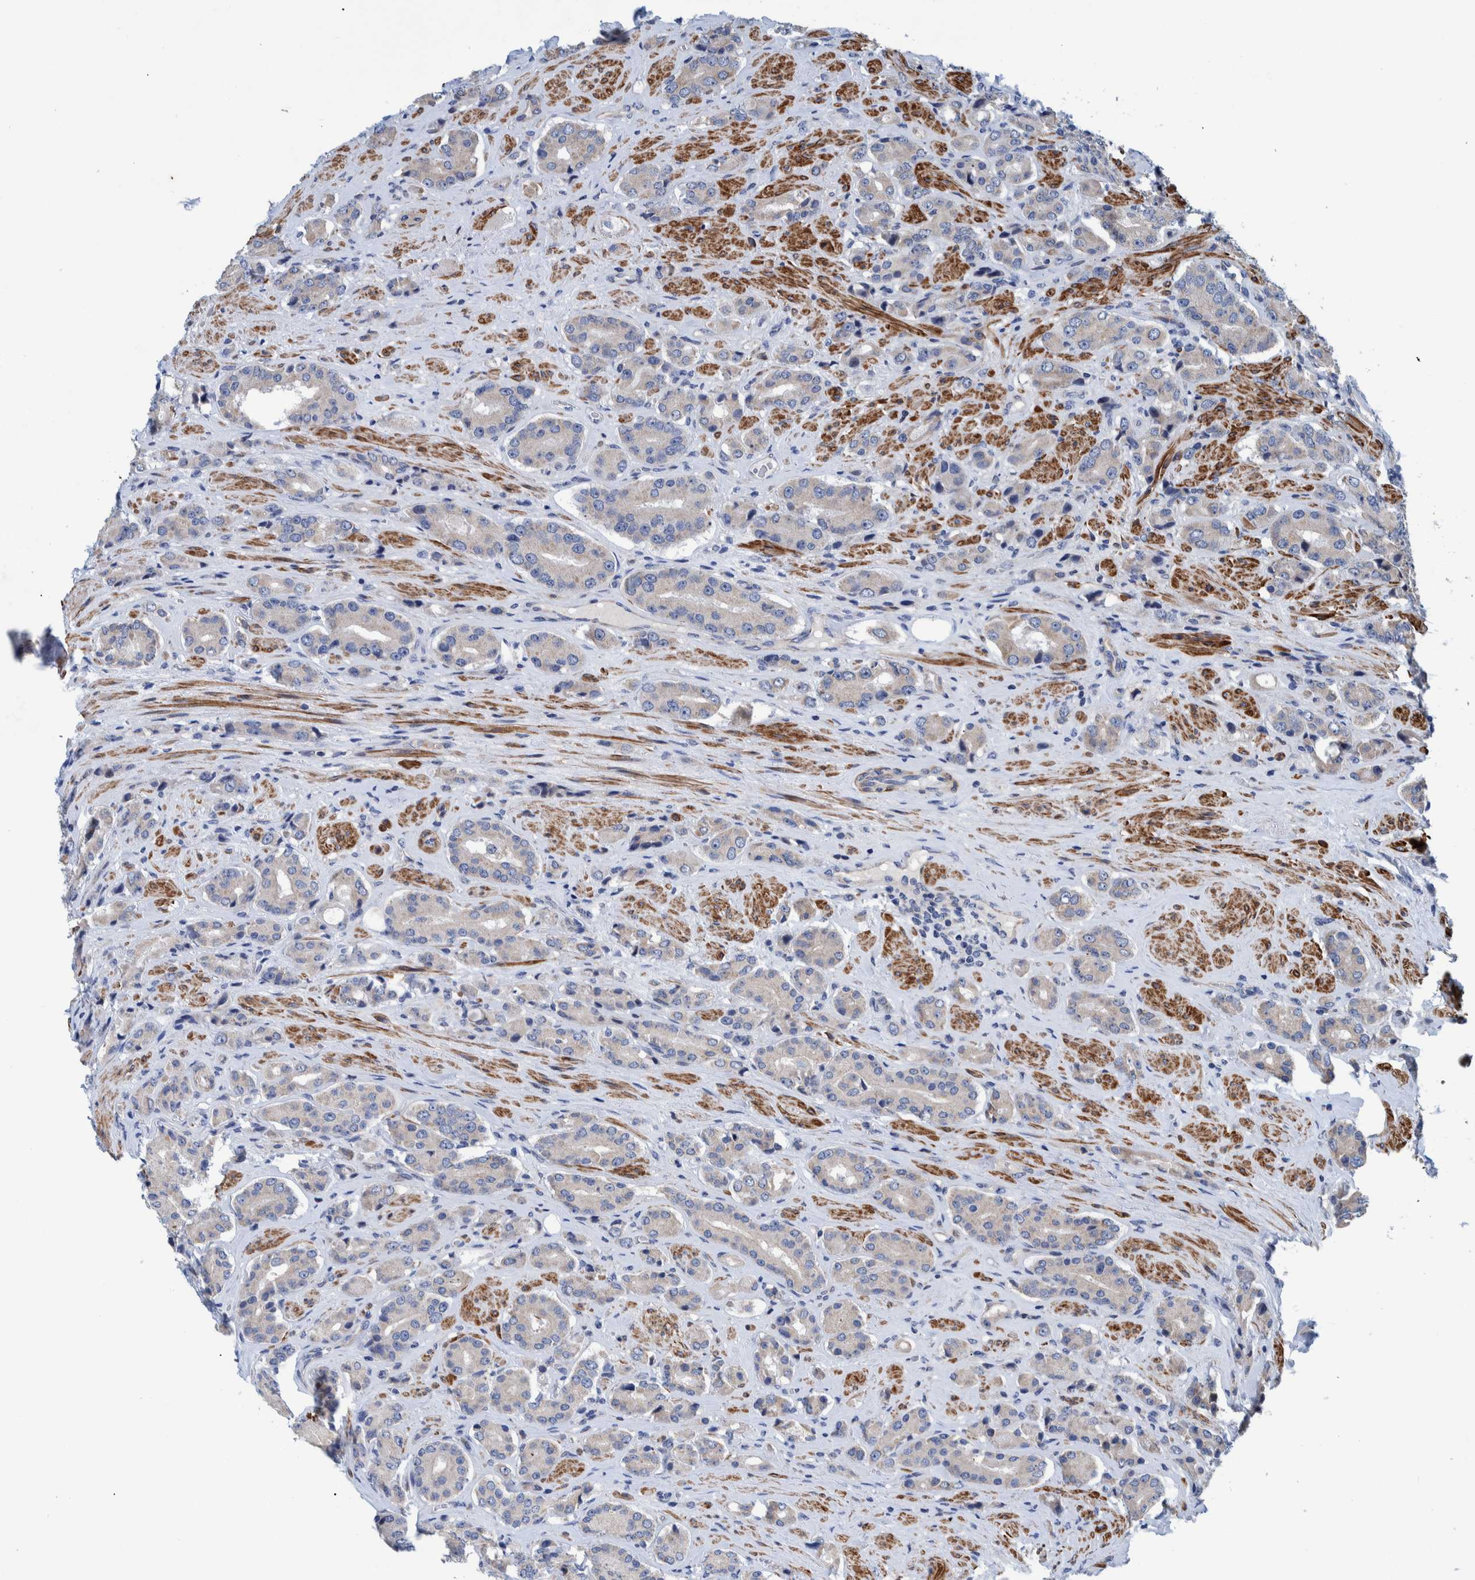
{"staining": {"intensity": "negative", "quantity": "none", "location": "none"}, "tissue": "prostate cancer", "cell_type": "Tumor cells", "image_type": "cancer", "snomed": [{"axis": "morphology", "description": "Adenocarcinoma, High grade"}, {"axis": "topography", "description": "Prostate"}], "caption": "This is an IHC micrograph of human prostate high-grade adenocarcinoma. There is no staining in tumor cells.", "gene": "MKS1", "patient": {"sex": "male", "age": 71}}